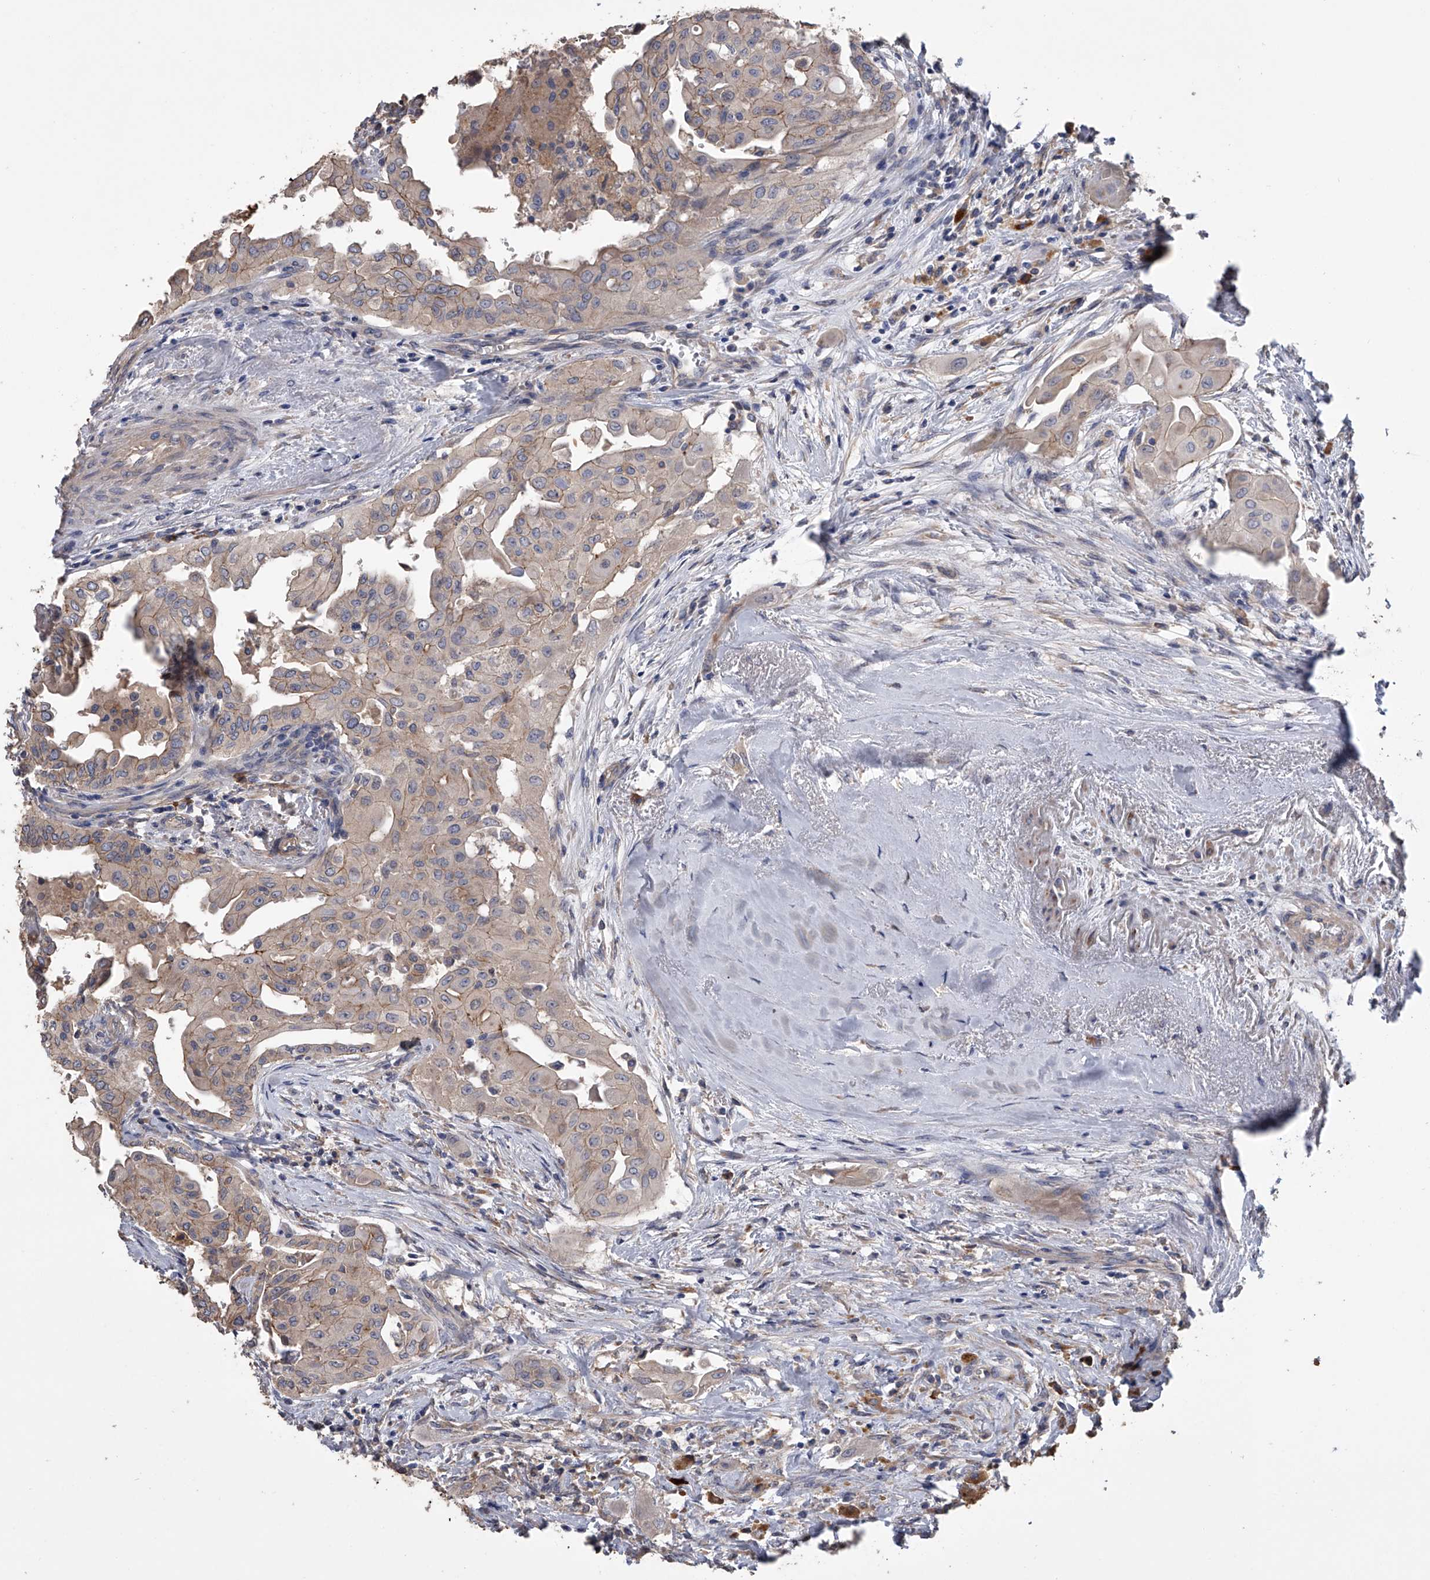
{"staining": {"intensity": "weak", "quantity": "25%-75%", "location": "cytoplasmic/membranous"}, "tissue": "thyroid cancer", "cell_type": "Tumor cells", "image_type": "cancer", "snomed": [{"axis": "morphology", "description": "Papillary adenocarcinoma, NOS"}, {"axis": "topography", "description": "Thyroid gland"}], "caption": "This is a photomicrograph of immunohistochemistry (IHC) staining of thyroid papillary adenocarcinoma, which shows weak staining in the cytoplasmic/membranous of tumor cells.", "gene": "ZNF343", "patient": {"sex": "female", "age": 59}}